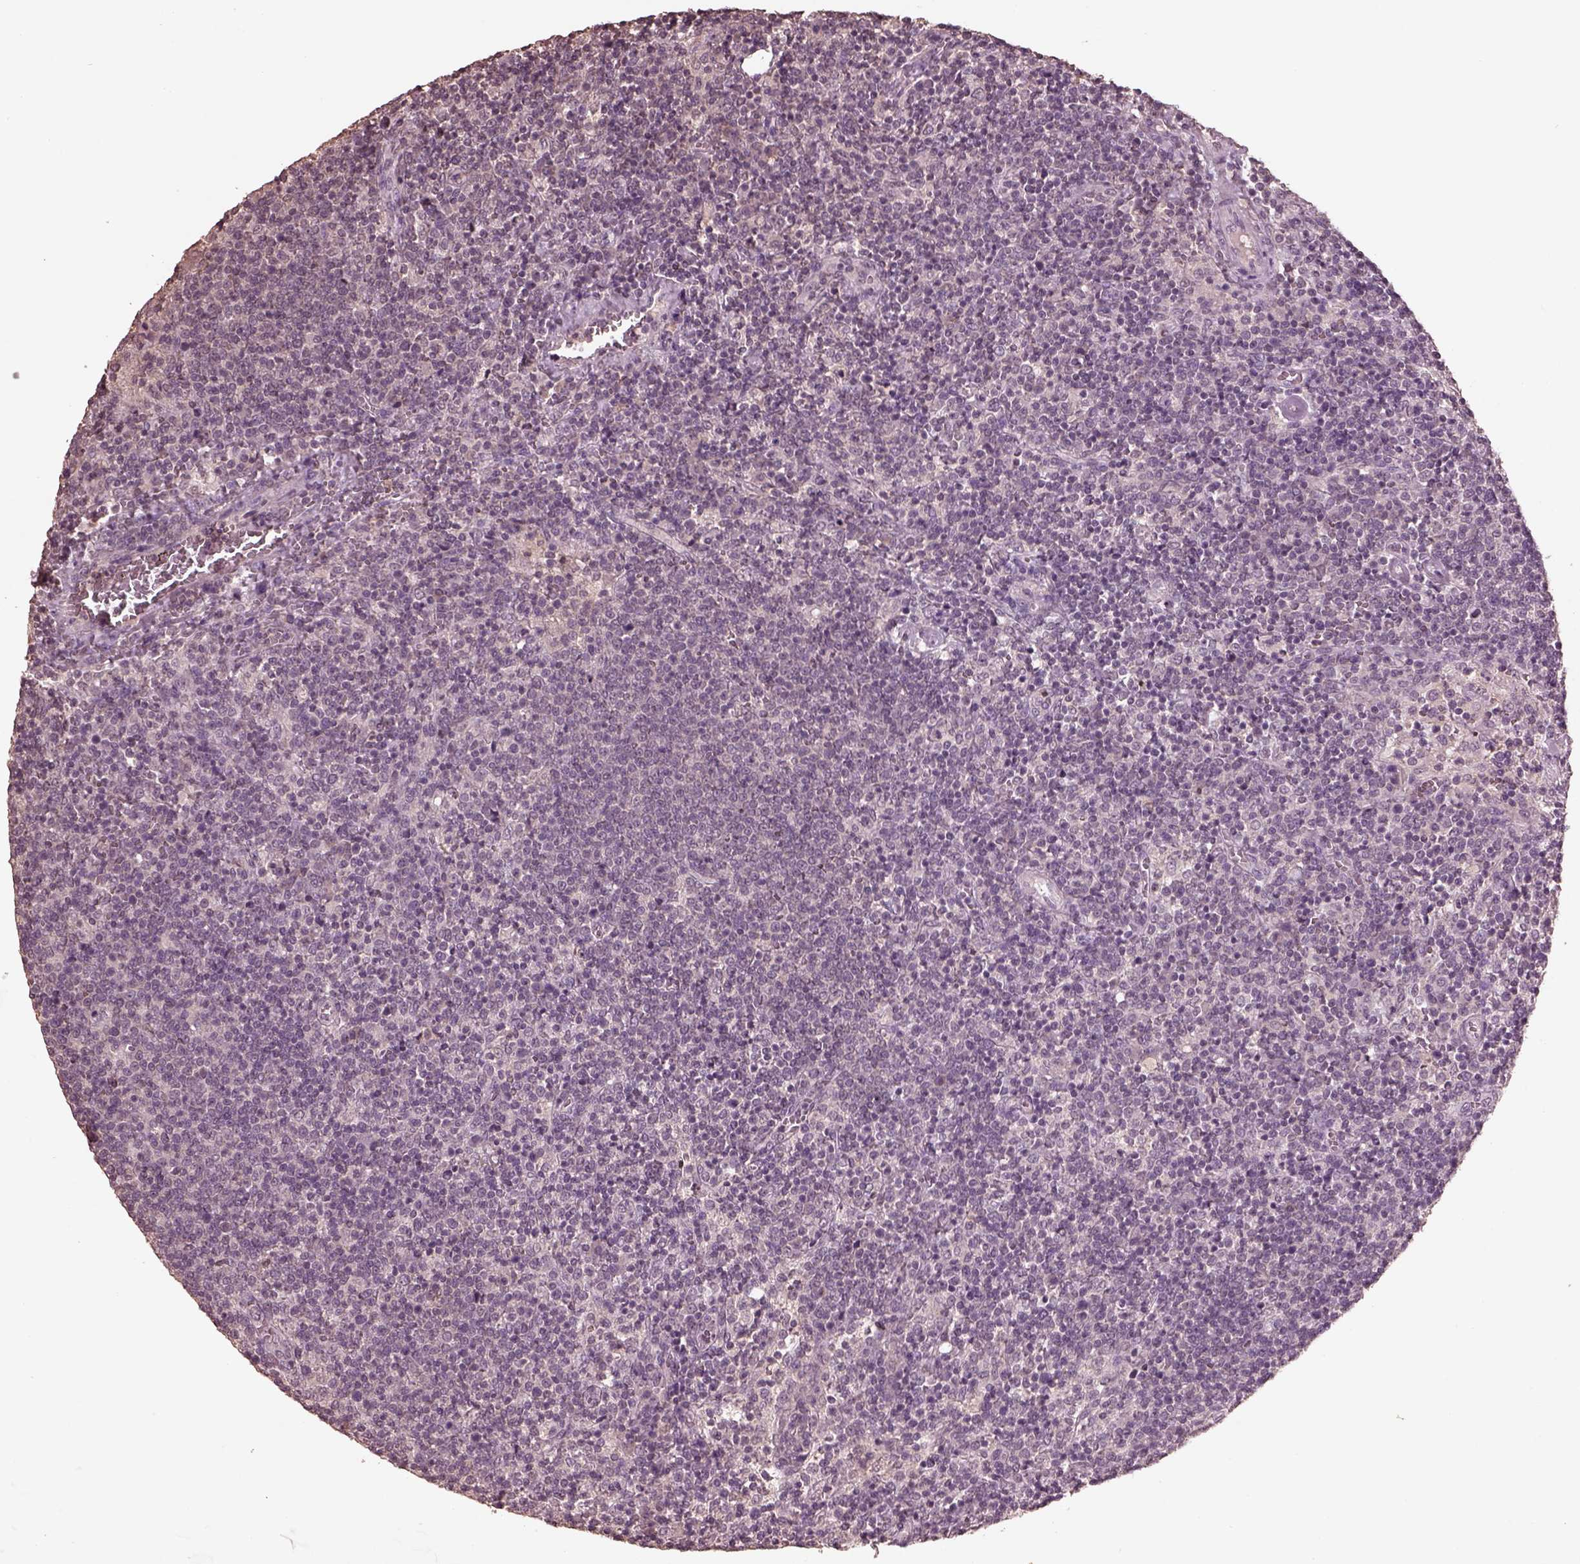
{"staining": {"intensity": "negative", "quantity": "none", "location": "none"}, "tissue": "lymphoma", "cell_type": "Tumor cells", "image_type": "cancer", "snomed": [{"axis": "morphology", "description": "Malignant lymphoma, non-Hodgkin's type, High grade"}, {"axis": "topography", "description": "Lymph node"}], "caption": "High magnification brightfield microscopy of lymphoma stained with DAB (brown) and counterstained with hematoxylin (blue): tumor cells show no significant positivity. (DAB immunohistochemistry (IHC) with hematoxylin counter stain).", "gene": "CPT1C", "patient": {"sex": "male", "age": 61}}